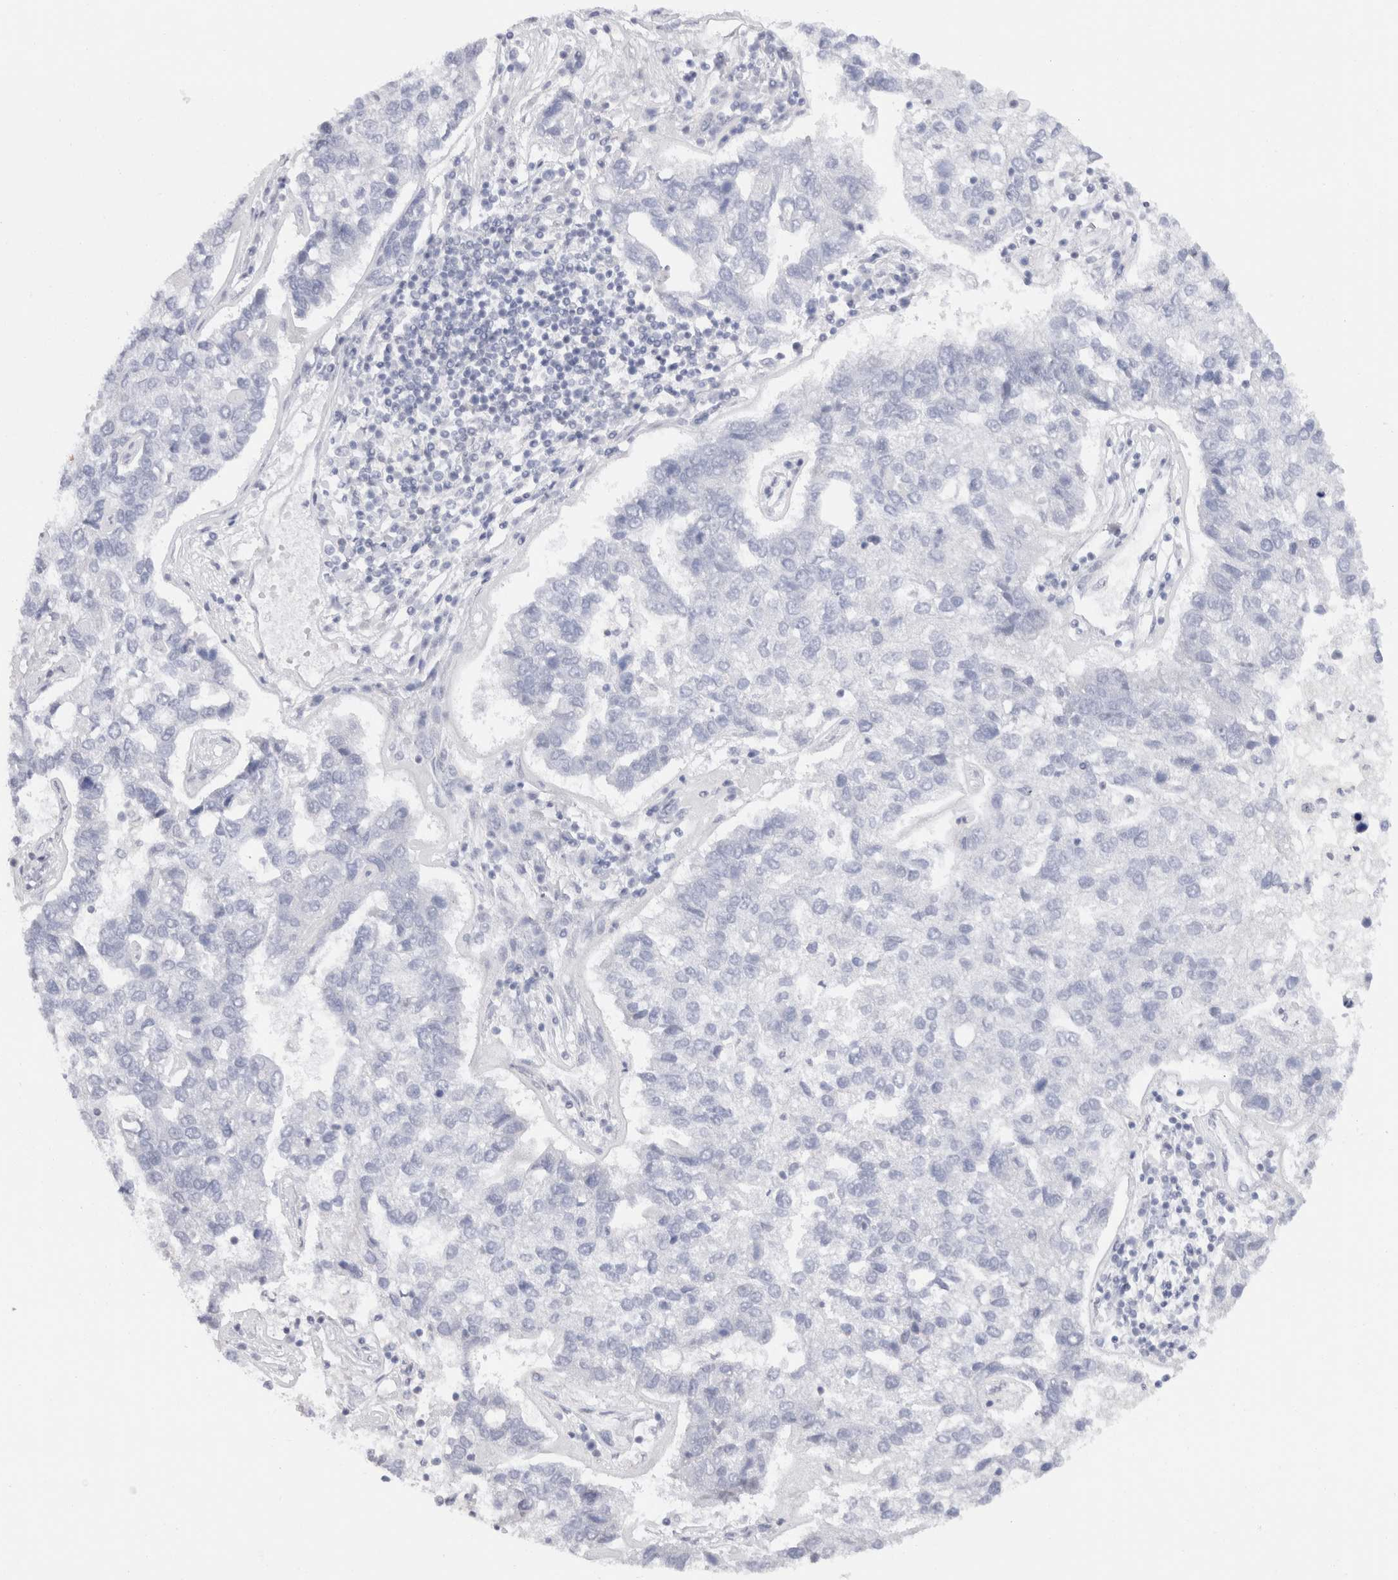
{"staining": {"intensity": "negative", "quantity": "none", "location": "none"}, "tissue": "pancreatic cancer", "cell_type": "Tumor cells", "image_type": "cancer", "snomed": [{"axis": "morphology", "description": "Adenocarcinoma, NOS"}, {"axis": "topography", "description": "Pancreas"}], "caption": "The photomicrograph shows no significant staining in tumor cells of pancreatic cancer (adenocarcinoma). The staining was performed using DAB to visualize the protein expression in brown, while the nuclei were stained in blue with hematoxylin (Magnification: 20x).", "gene": "C9orf50", "patient": {"sex": "female", "age": 61}}